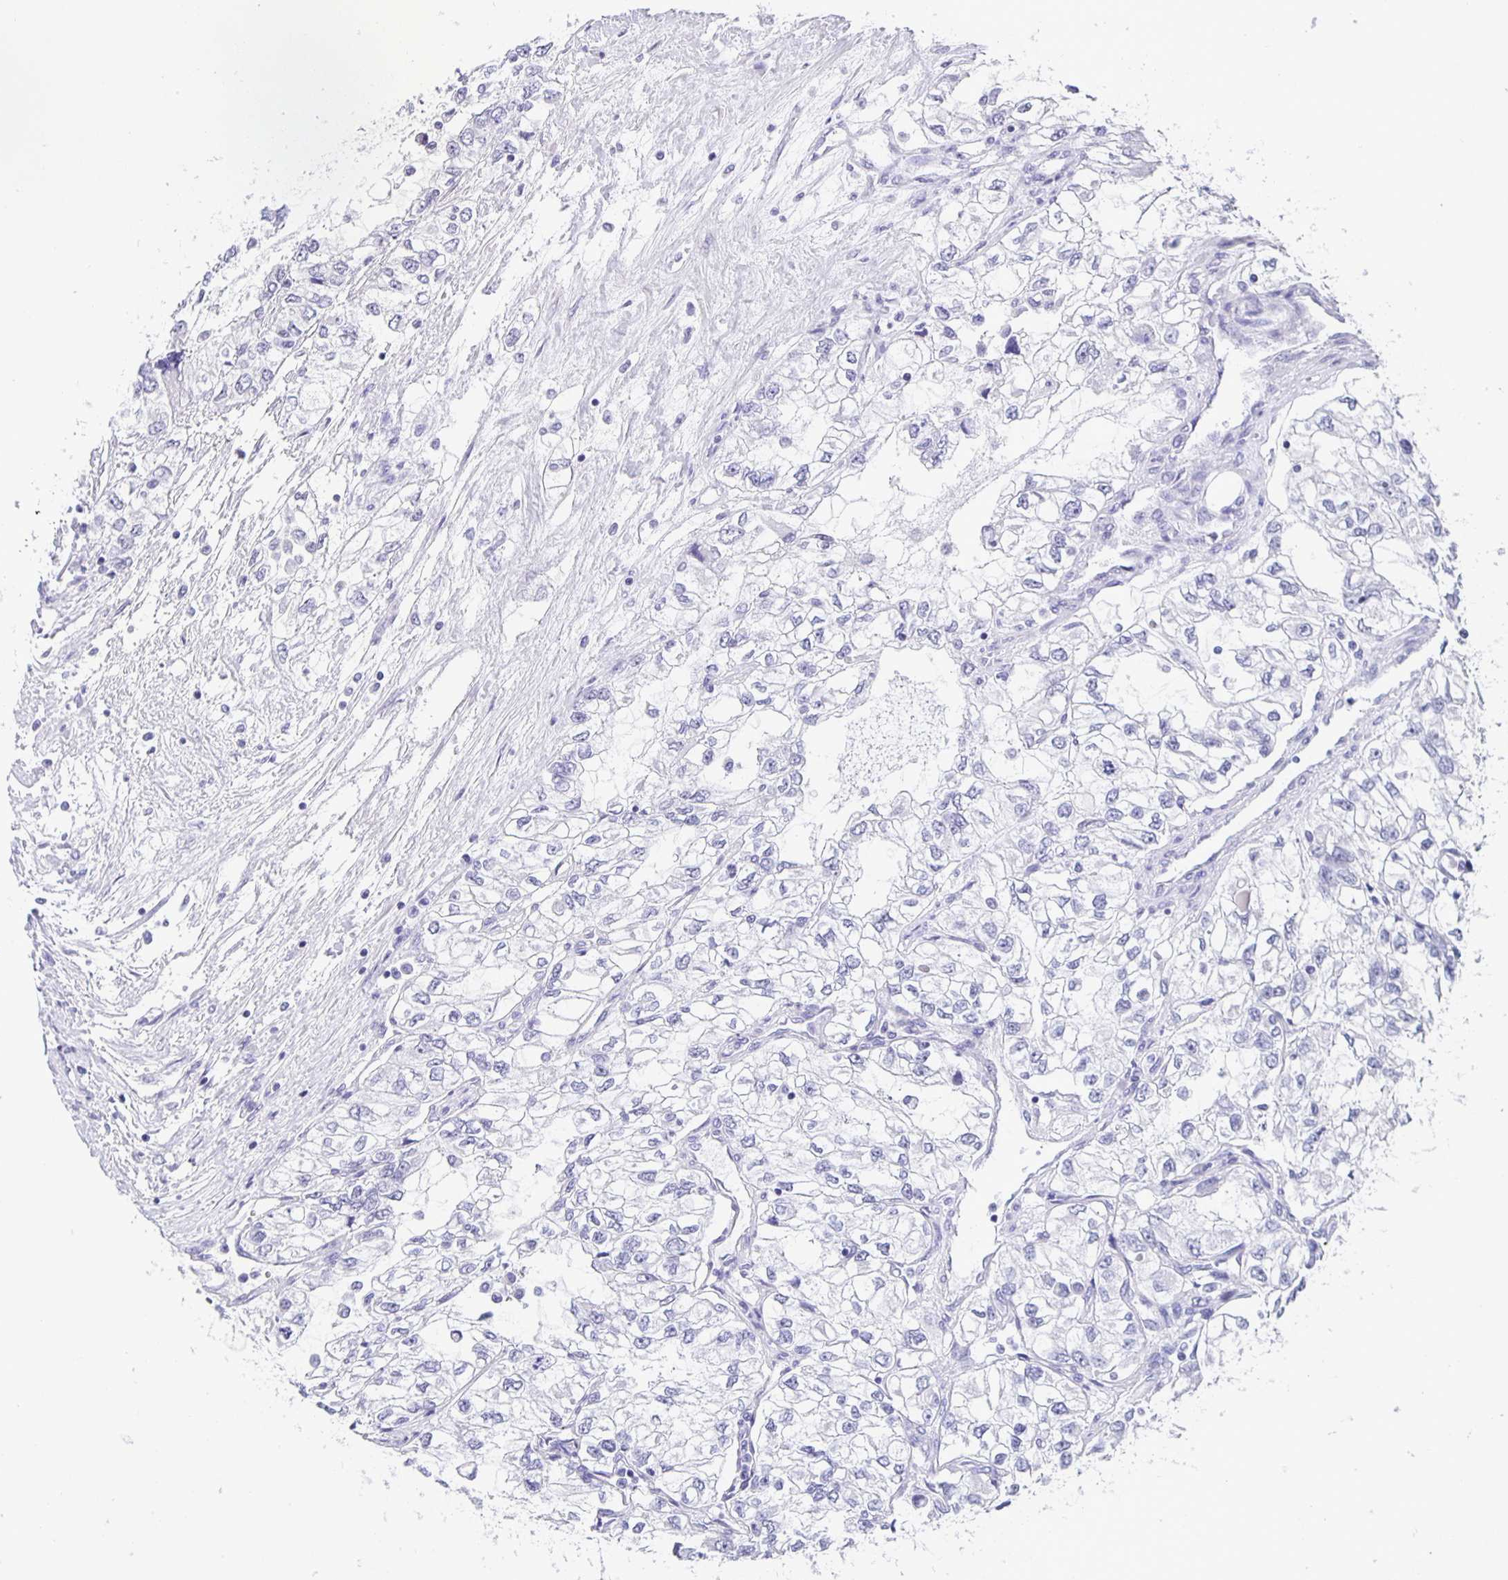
{"staining": {"intensity": "negative", "quantity": "none", "location": "none"}, "tissue": "renal cancer", "cell_type": "Tumor cells", "image_type": "cancer", "snomed": [{"axis": "morphology", "description": "Adenocarcinoma, NOS"}, {"axis": "topography", "description": "Kidney"}], "caption": "Renal adenocarcinoma was stained to show a protein in brown. There is no significant staining in tumor cells. (Brightfield microscopy of DAB (3,3'-diaminobenzidine) immunohistochemistry at high magnification).", "gene": "PHRF1", "patient": {"sex": "female", "age": 59}}